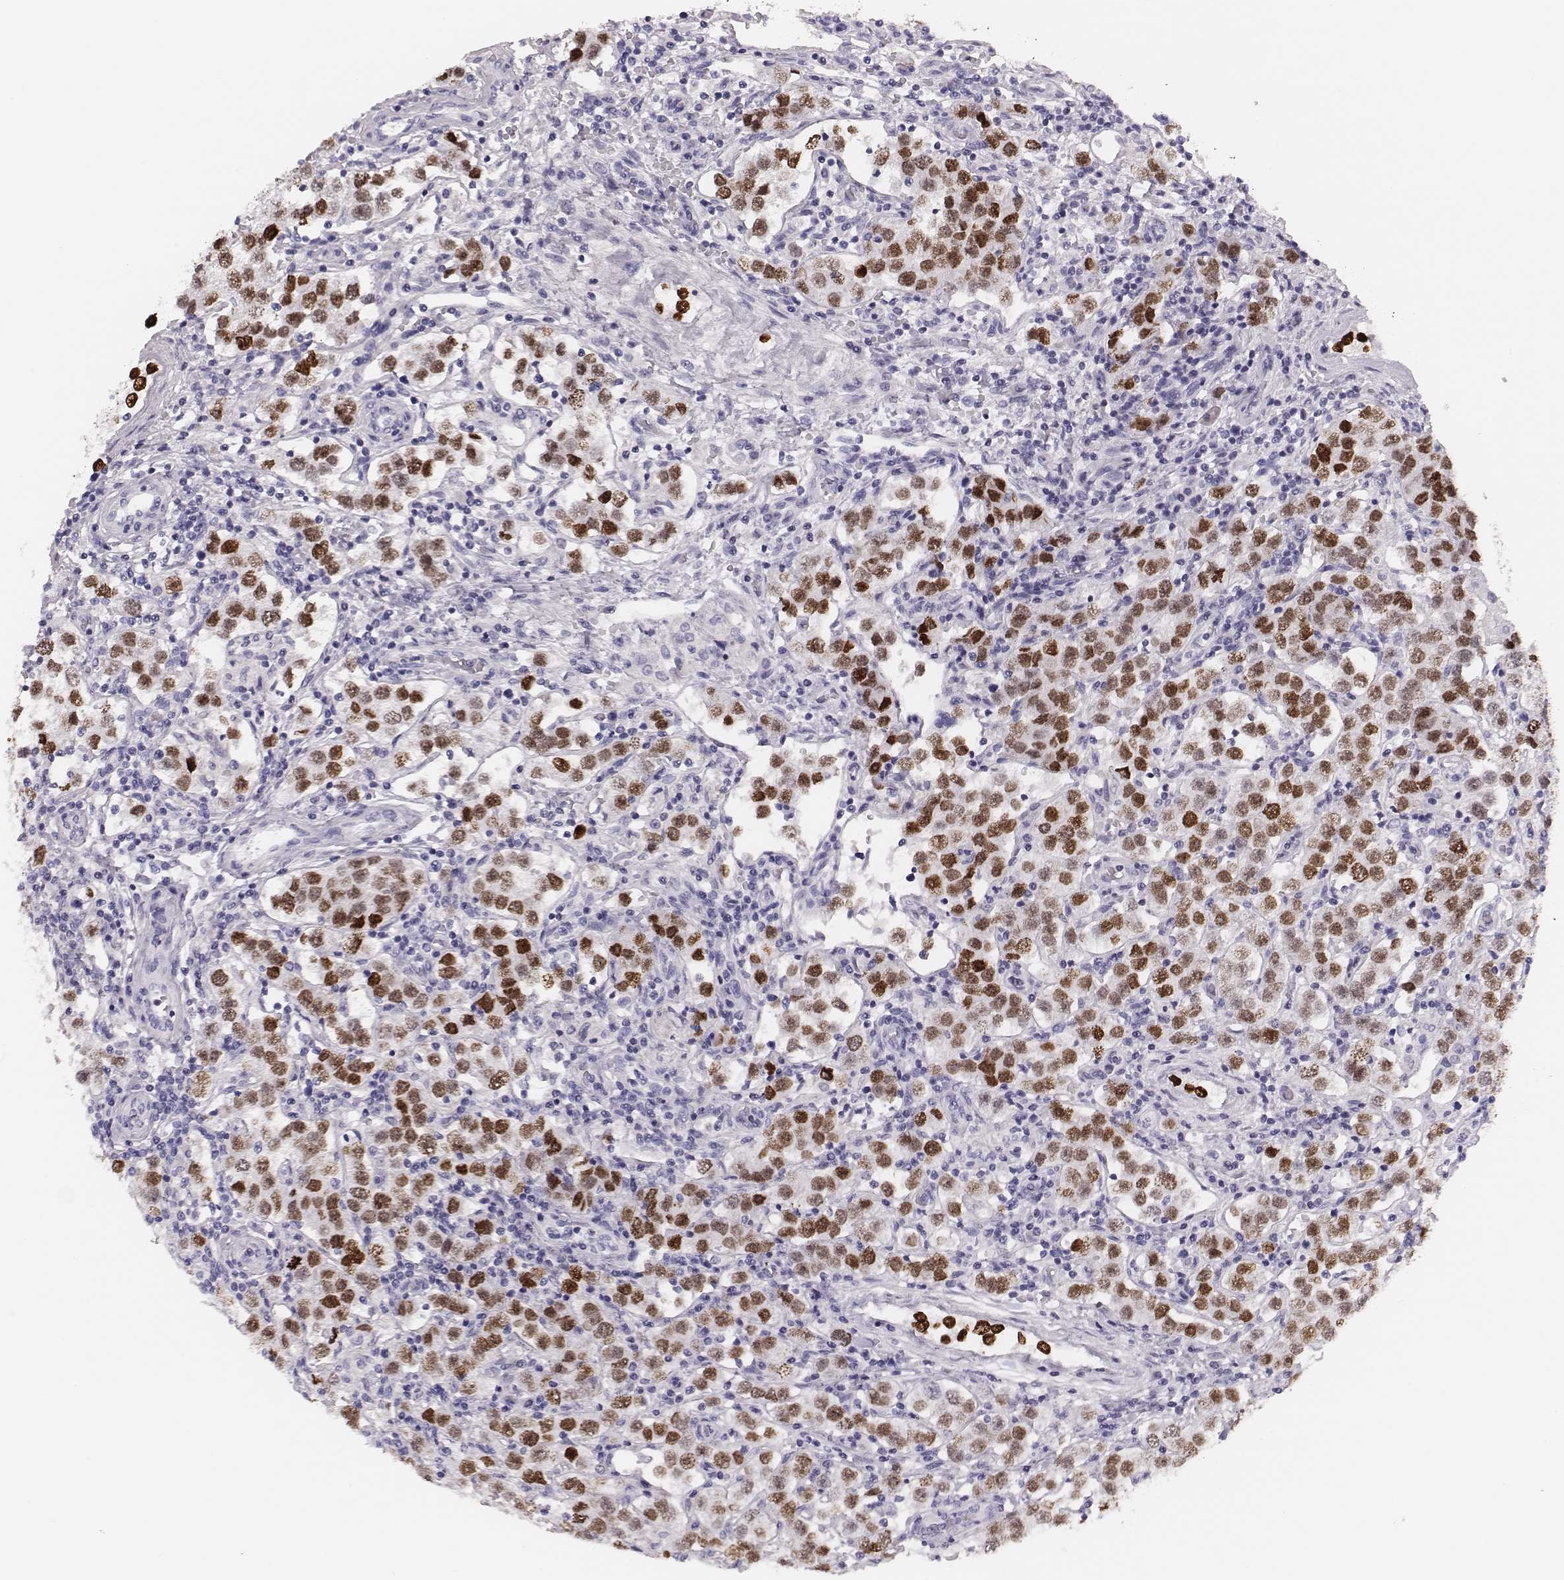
{"staining": {"intensity": "moderate", "quantity": ">75%", "location": "nuclear"}, "tissue": "testis cancer", "cell_type": "Tumor cells", "image_type": "cancer", "snomed": [{"axis": "morphology", "description": "Seminoma, NOS"}, {"axis": "topography", "description": "Testis"}], "caption": "Human seminoma (testis) stained with a brown dye exhibits moderate nuclear positive expression in approximately >75% of tumor cells.", "gene": "H1-6", "patient": {"sex": "male", "age": 37}}